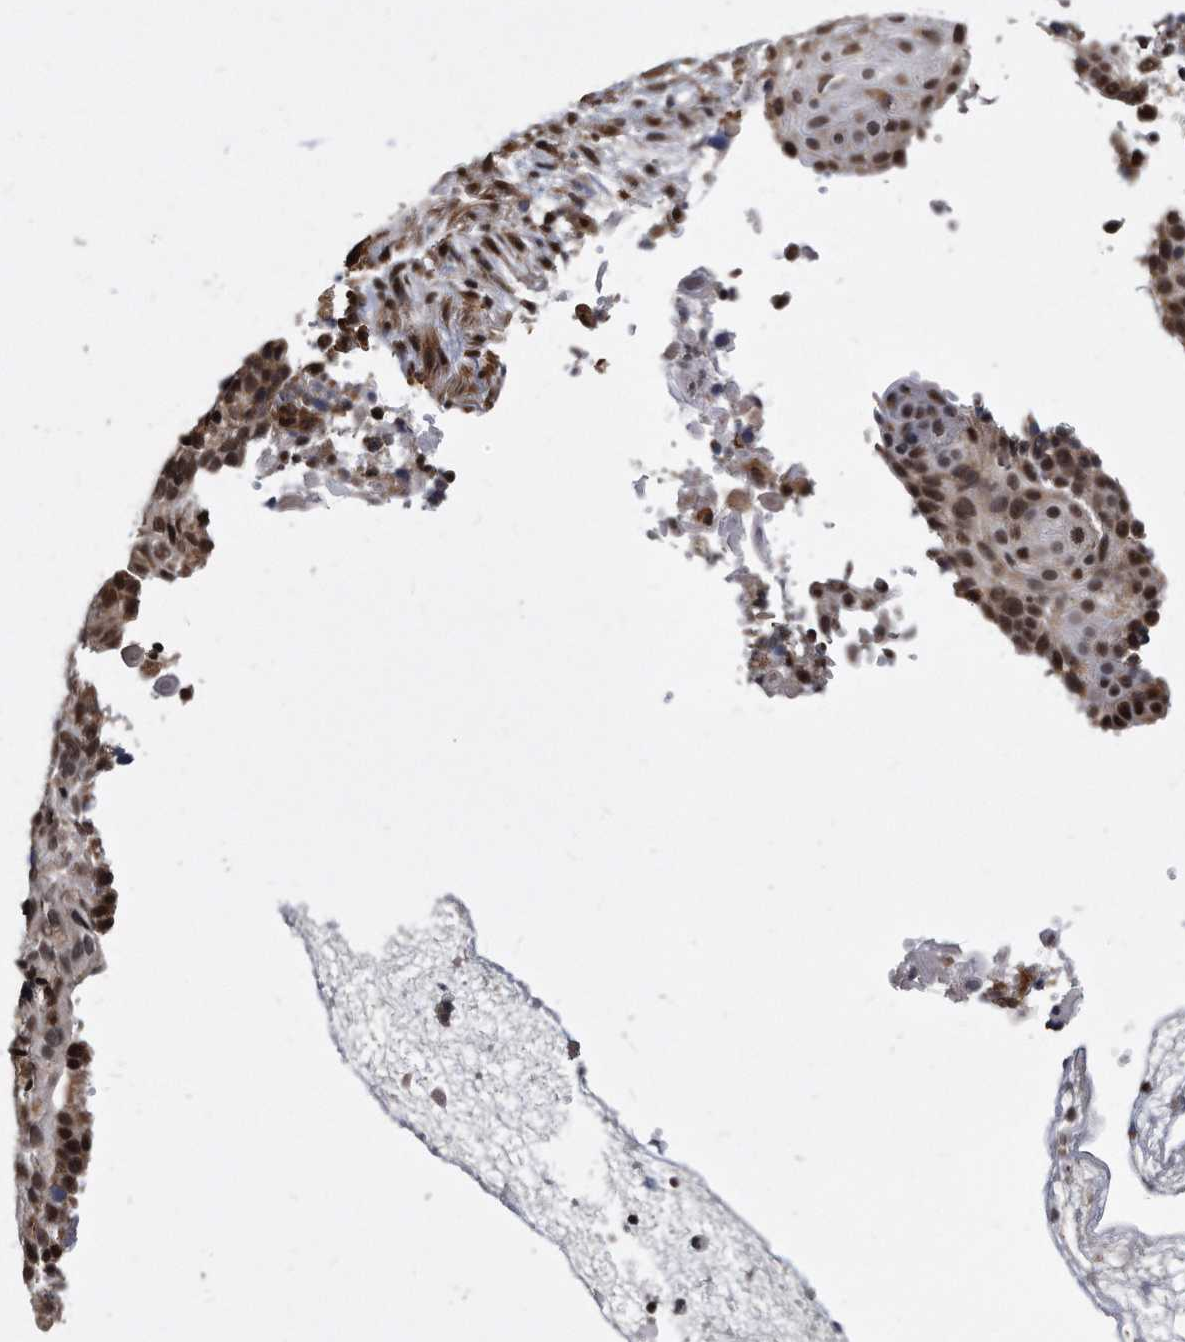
{"staining": {"intensity": "moderate", "quantity": ">75%", "location": "nuclear"}, "tissue": "cervical cancer", "cell_type": "Tumor cells", "image_type": "cancer", "snomed": [{"axis": "morphology", "description": "Squamous cell carcinoma, NOS"}, {"axis": "topography", "description": "Cervix"}], "caption": "Immunohistochemical staining of cervical cancer reveals moderate nuclear protein expression in approximately >75% of tumor cells.", "gene": "DUSP22", "patient": {"sex": "female", "age": 74}}